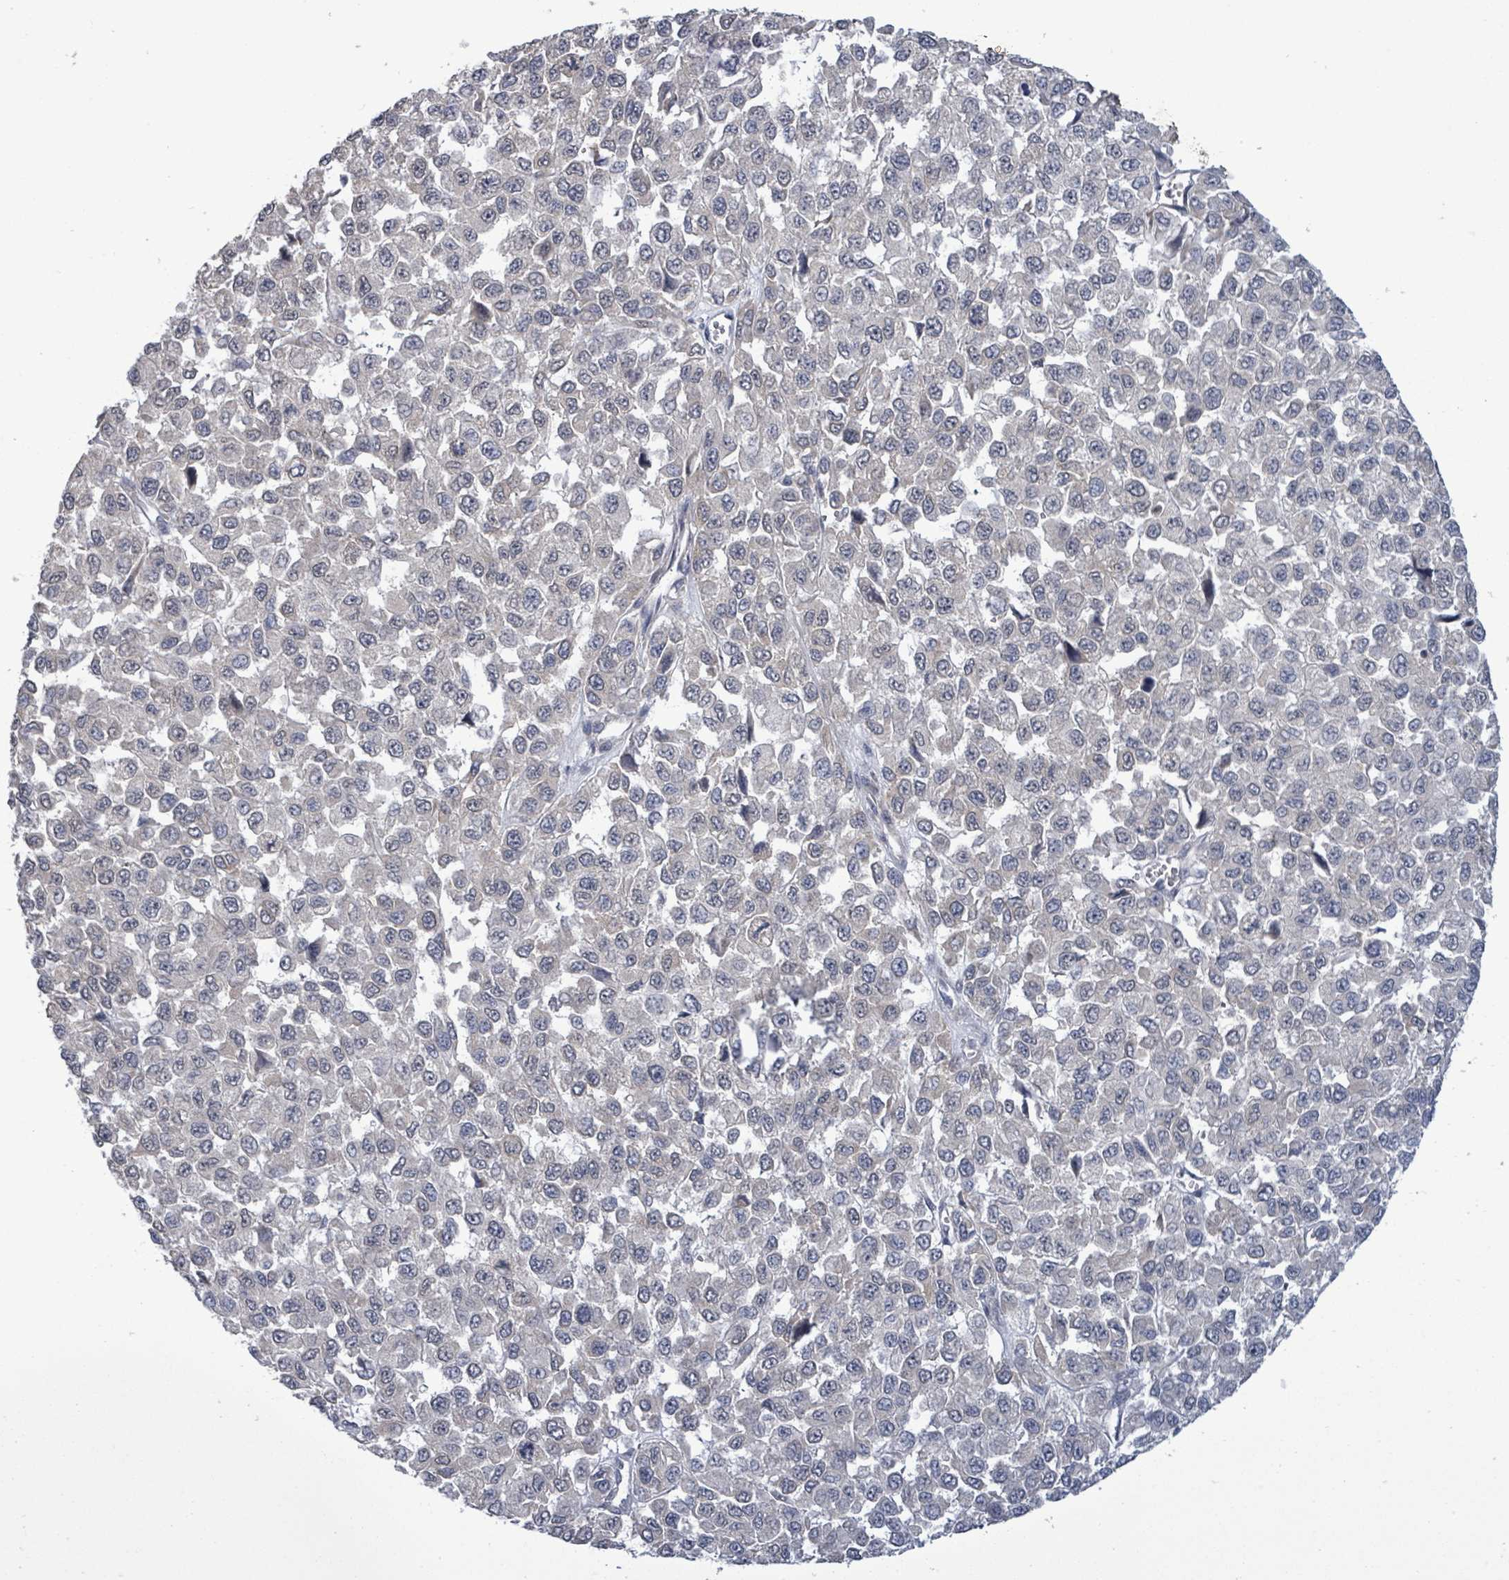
{"staining": {"intensity": "negative", "quantity": "none", "location": "none"}, "tissue": "melanoma", "cell_type": "Tumor cells", "image_type": "cancer", "snomed": [{"axis": "morphology", "description": "Malignant melanoma, NOS"}, {"axis": "topography", "description": "Skin"}], "caption": "The photomicrograph exhibits no staining of tumor cells in malignant melanoma.", "gene": "AMMECR1", "patient": {"sex": "male", "age": 62}}